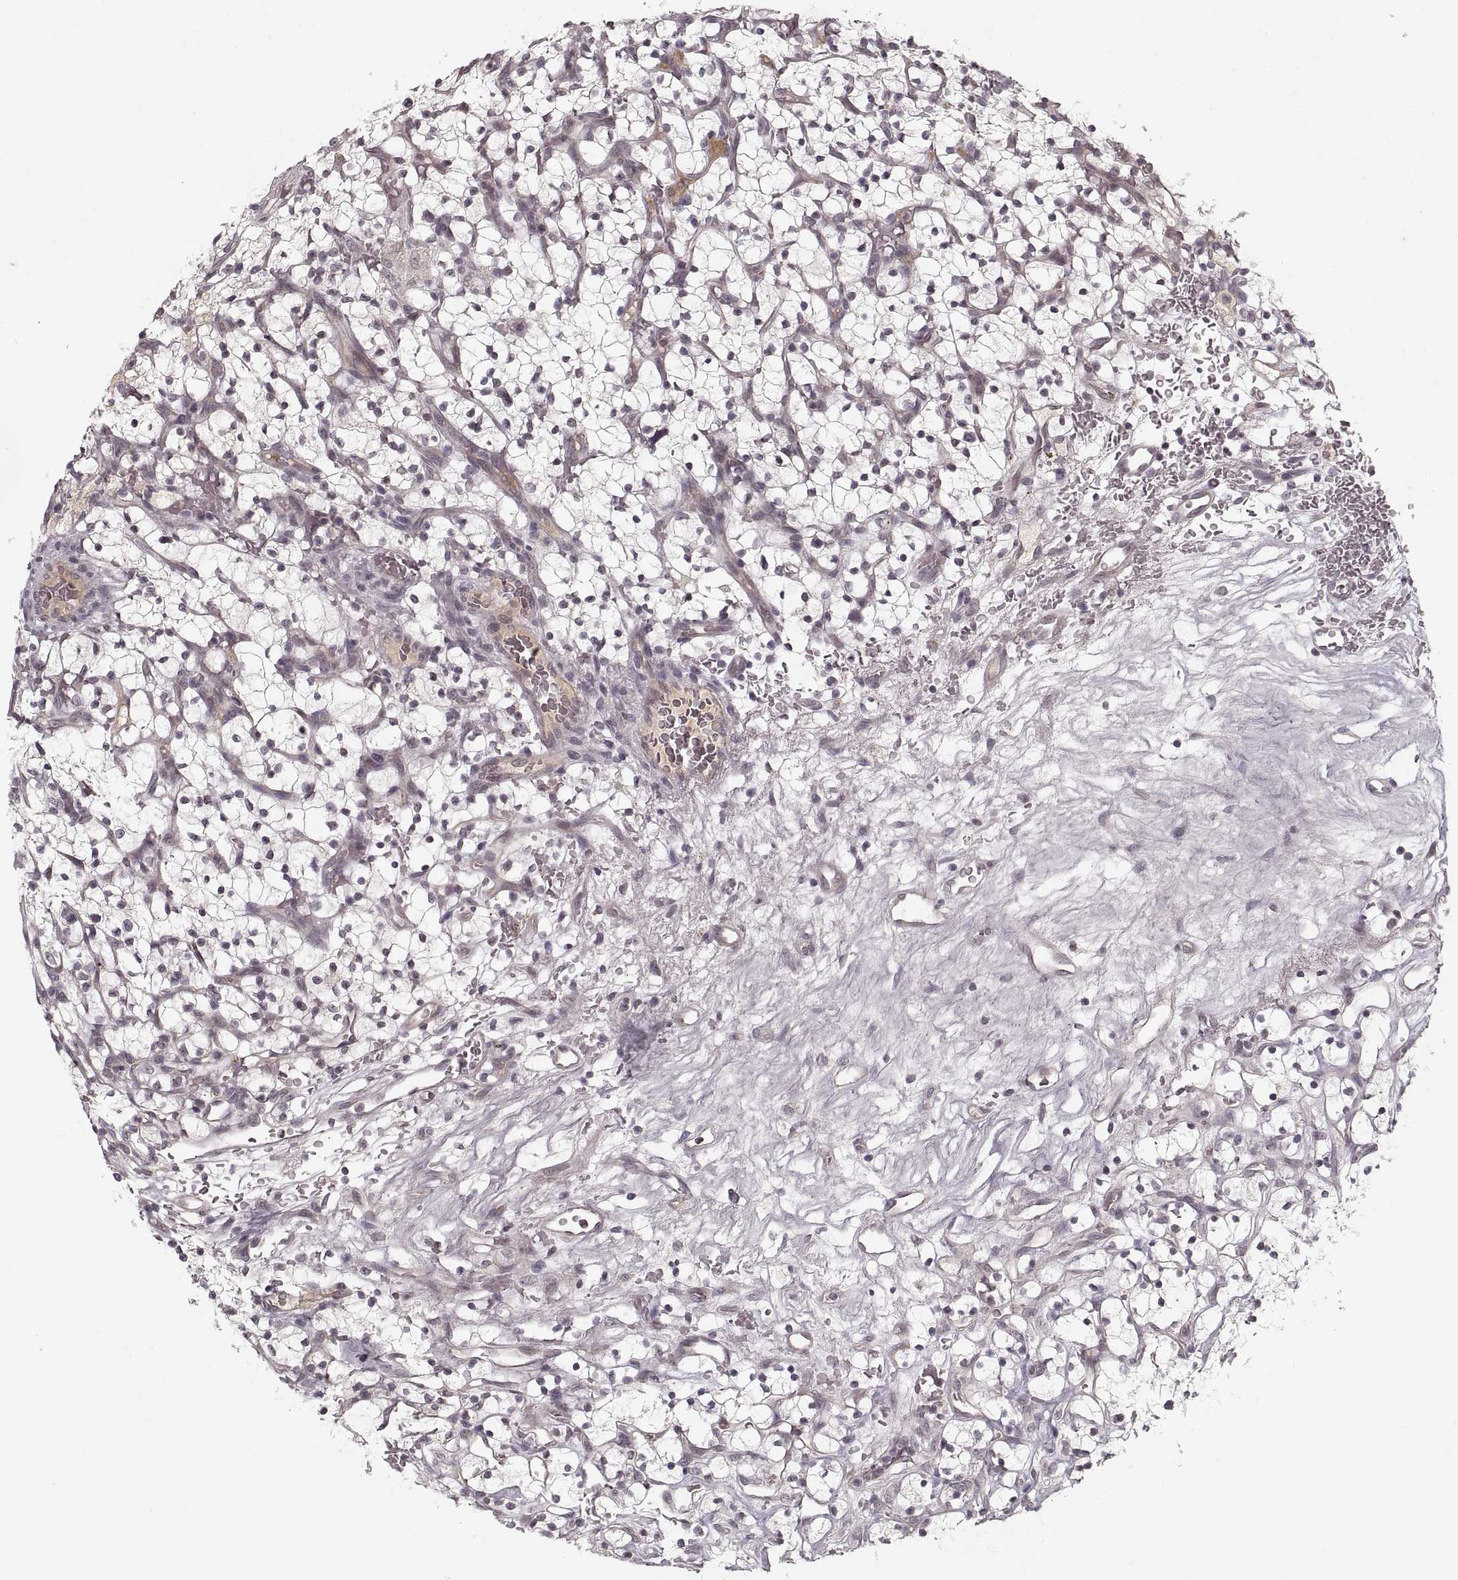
{"staining": {"intensity": "negative", "quantity": "none", "location": "none"}, "tissue": "renal cancer", "cell_type": "Tumor cells", "image_type": "cancer", "snomed": [{"axis": "morphology", "description": "Adenocarcinoma, NOS"}, {"axis": "topography", "description": "Kidney"}], "caption": "High magnification brightfield microscopy of renal cancer (adenocarcinoma) stained with DAB (brown) and counterstained with hematoxylin (blue): tumor cells show no significant positivity.", "gene": "ASIC3", "patient": {"sex": "female", "age": 64}}